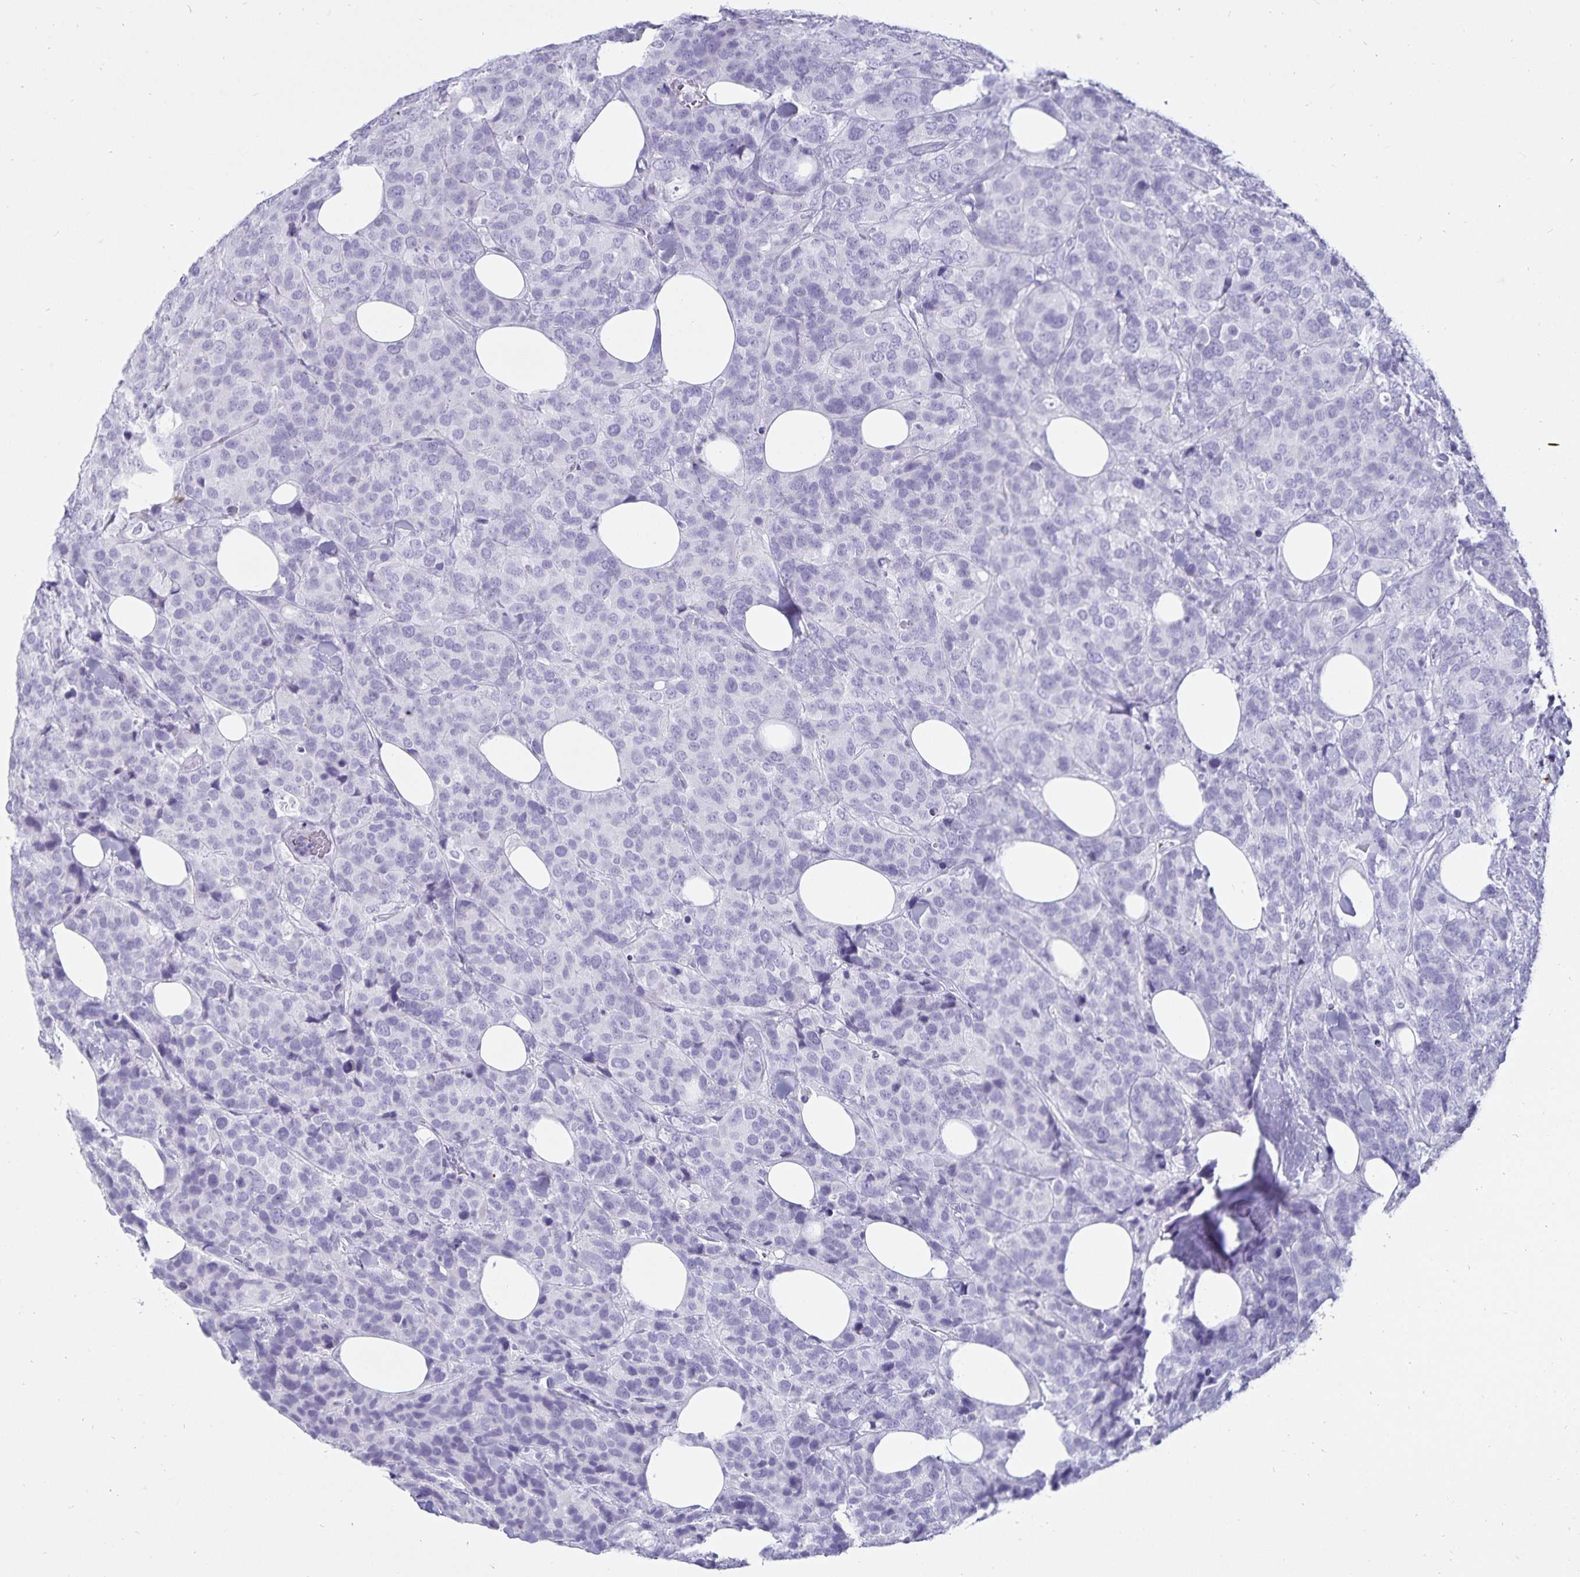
{"staining": {"intensity": "negative", "quantity": "none", "location": "none"}, "tissue": "breast cancer", "cell_type": "Tumor cells", "image_type": "cancer", "snomed": [{"axis": "morphology", "description": "Lobular carcinoma"}, {"axis": "topography", "description": "Breast"}], "caption": "This photomicrograph is of breast lobular carcinoma stained with immunohistochemistry to label a protein in brown with the nuclei are counter-stained blue. There is no expression in tumor cells.", "gene": "DEFA6", "patient": {"sex": "female", "age": 59}}